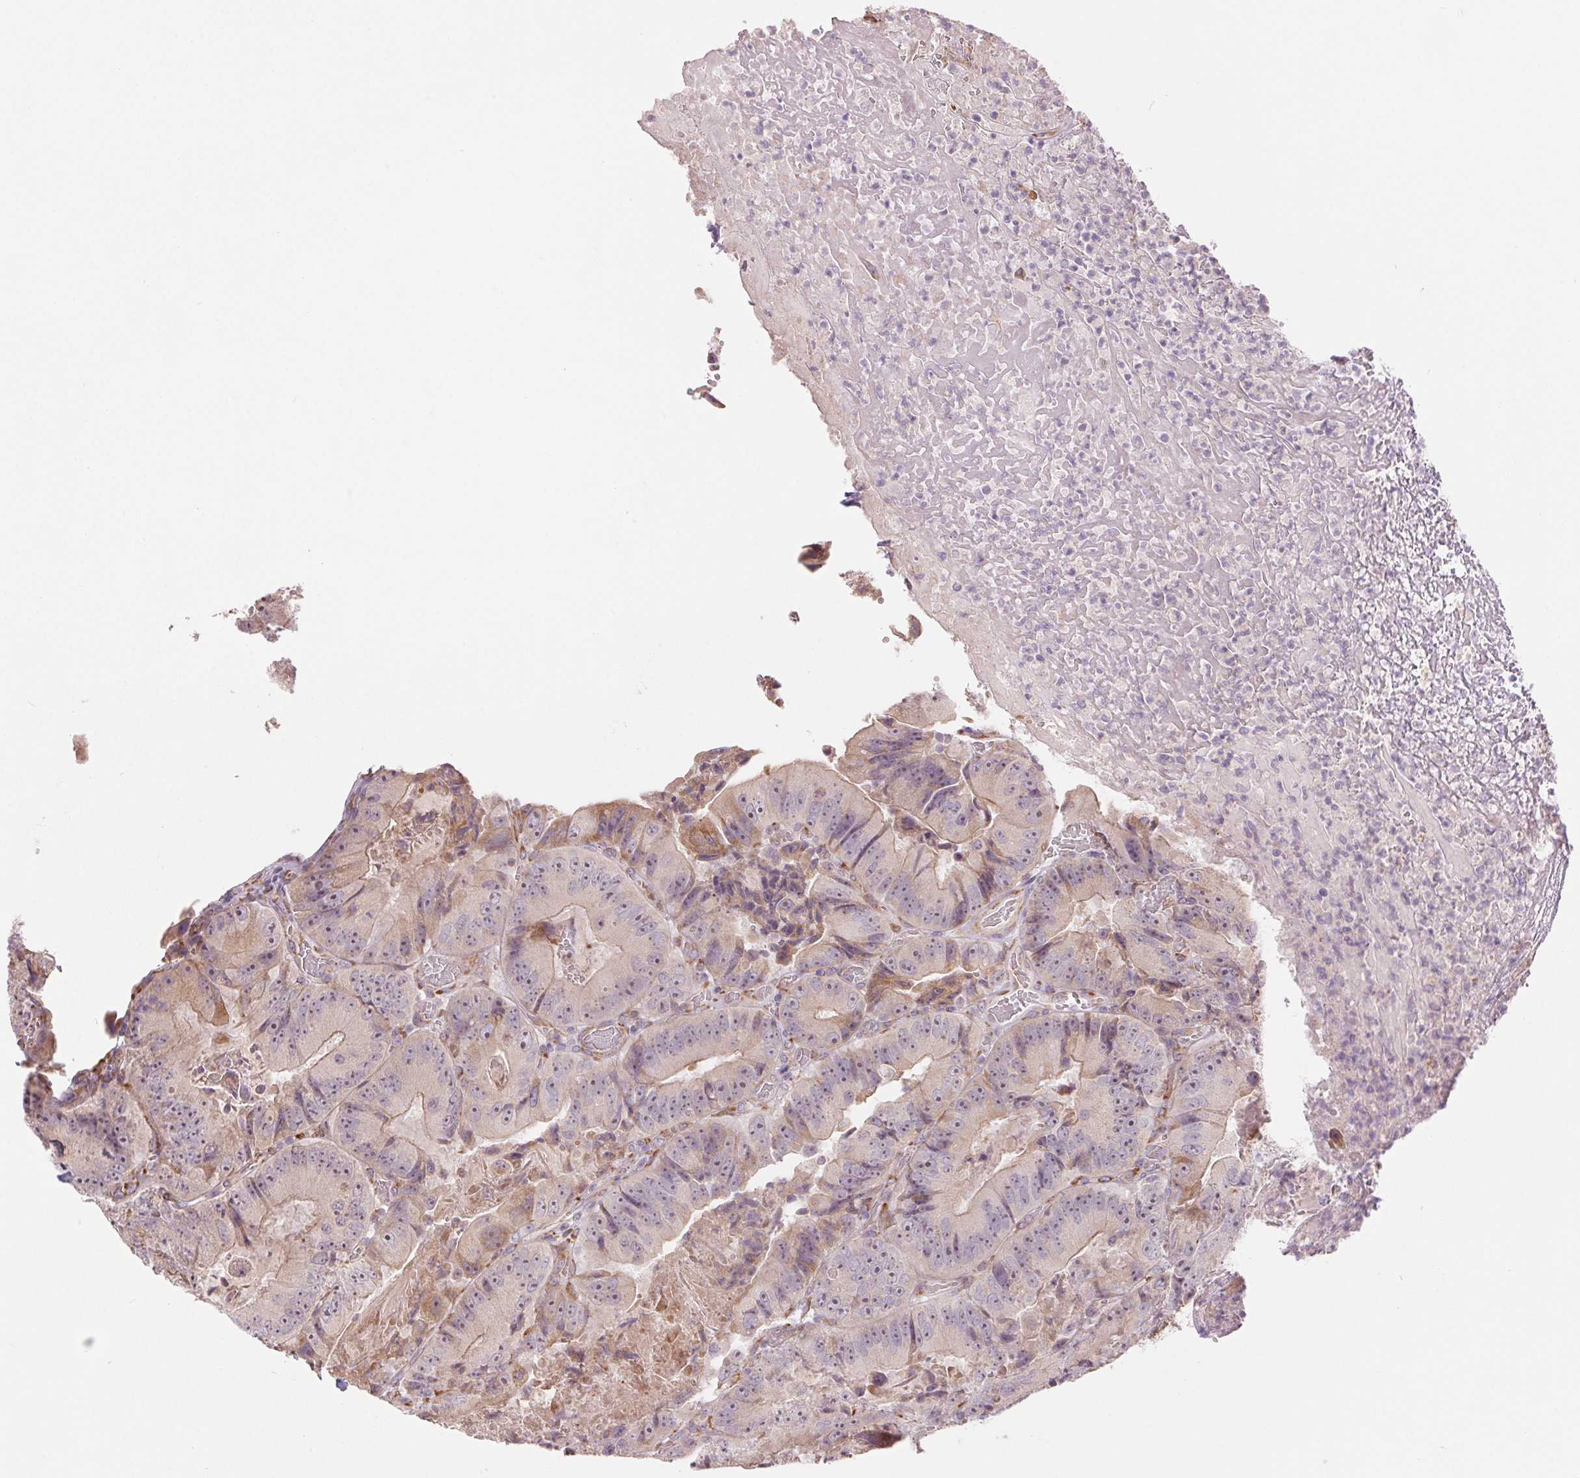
{"staining": {"intensity": "weak", "quantity": "<25%", "location": "cytoplasmic/membranous"}, "tissue": "colorectal cancer", "cell_type": "Tumor cells", "image_type": "cancer", "snomed": [{"axis": "morphology", "description": "Adenocarcinoma, NOS"}, {"axis": "topography", "description": "Colon"}], "caption": "Tumor cells are negative for protein expression in human adenocarcinoma (colorectal).", "gene": "METTL17", "patient": {"sex": "female", "age": 86}}